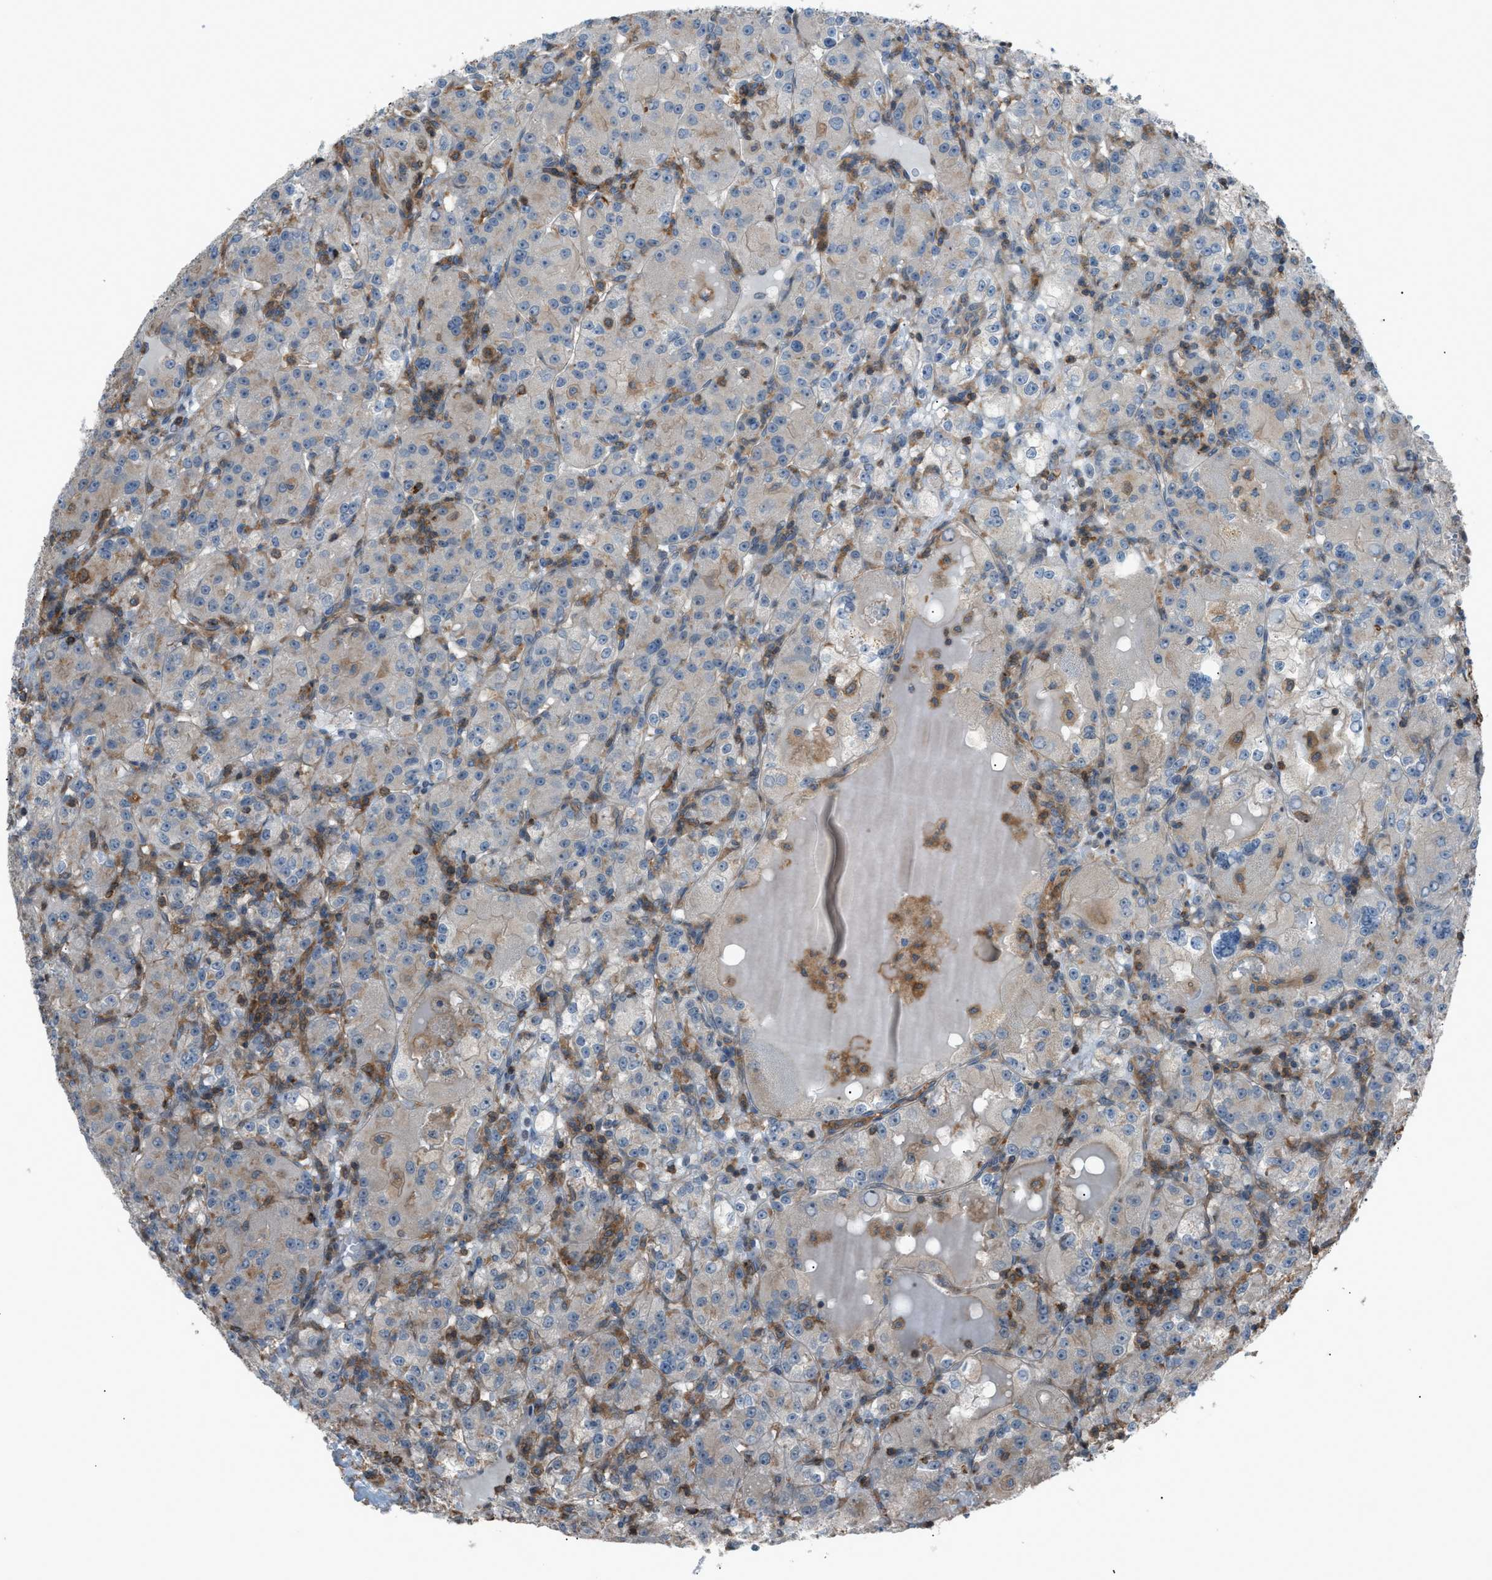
{"staining": {"intensity": "moderate", "quantity": "25%-75%", "location": "cytoplasmic/membranous"}, "tissue": "renal cancer", "cell_type": "Tumor cells", "image_type": "cancer", "snomed": [{"axis": "morphology", "description": "Normal tissue, NOS"}, {"axis": "morphology", "description": "Adenocarcinoma, NOS"}, {"axis": "topography", "description": "Kidney"}], "caption": "DAB immunohistochemical staining of human renal adenocarcinoma displays moderate cytoplasmic/membranous protein staining in approximately 25%-75% of tumor cells.", "gene": "DYRK1A", "patient": {"sex": "male", "age": 61}}